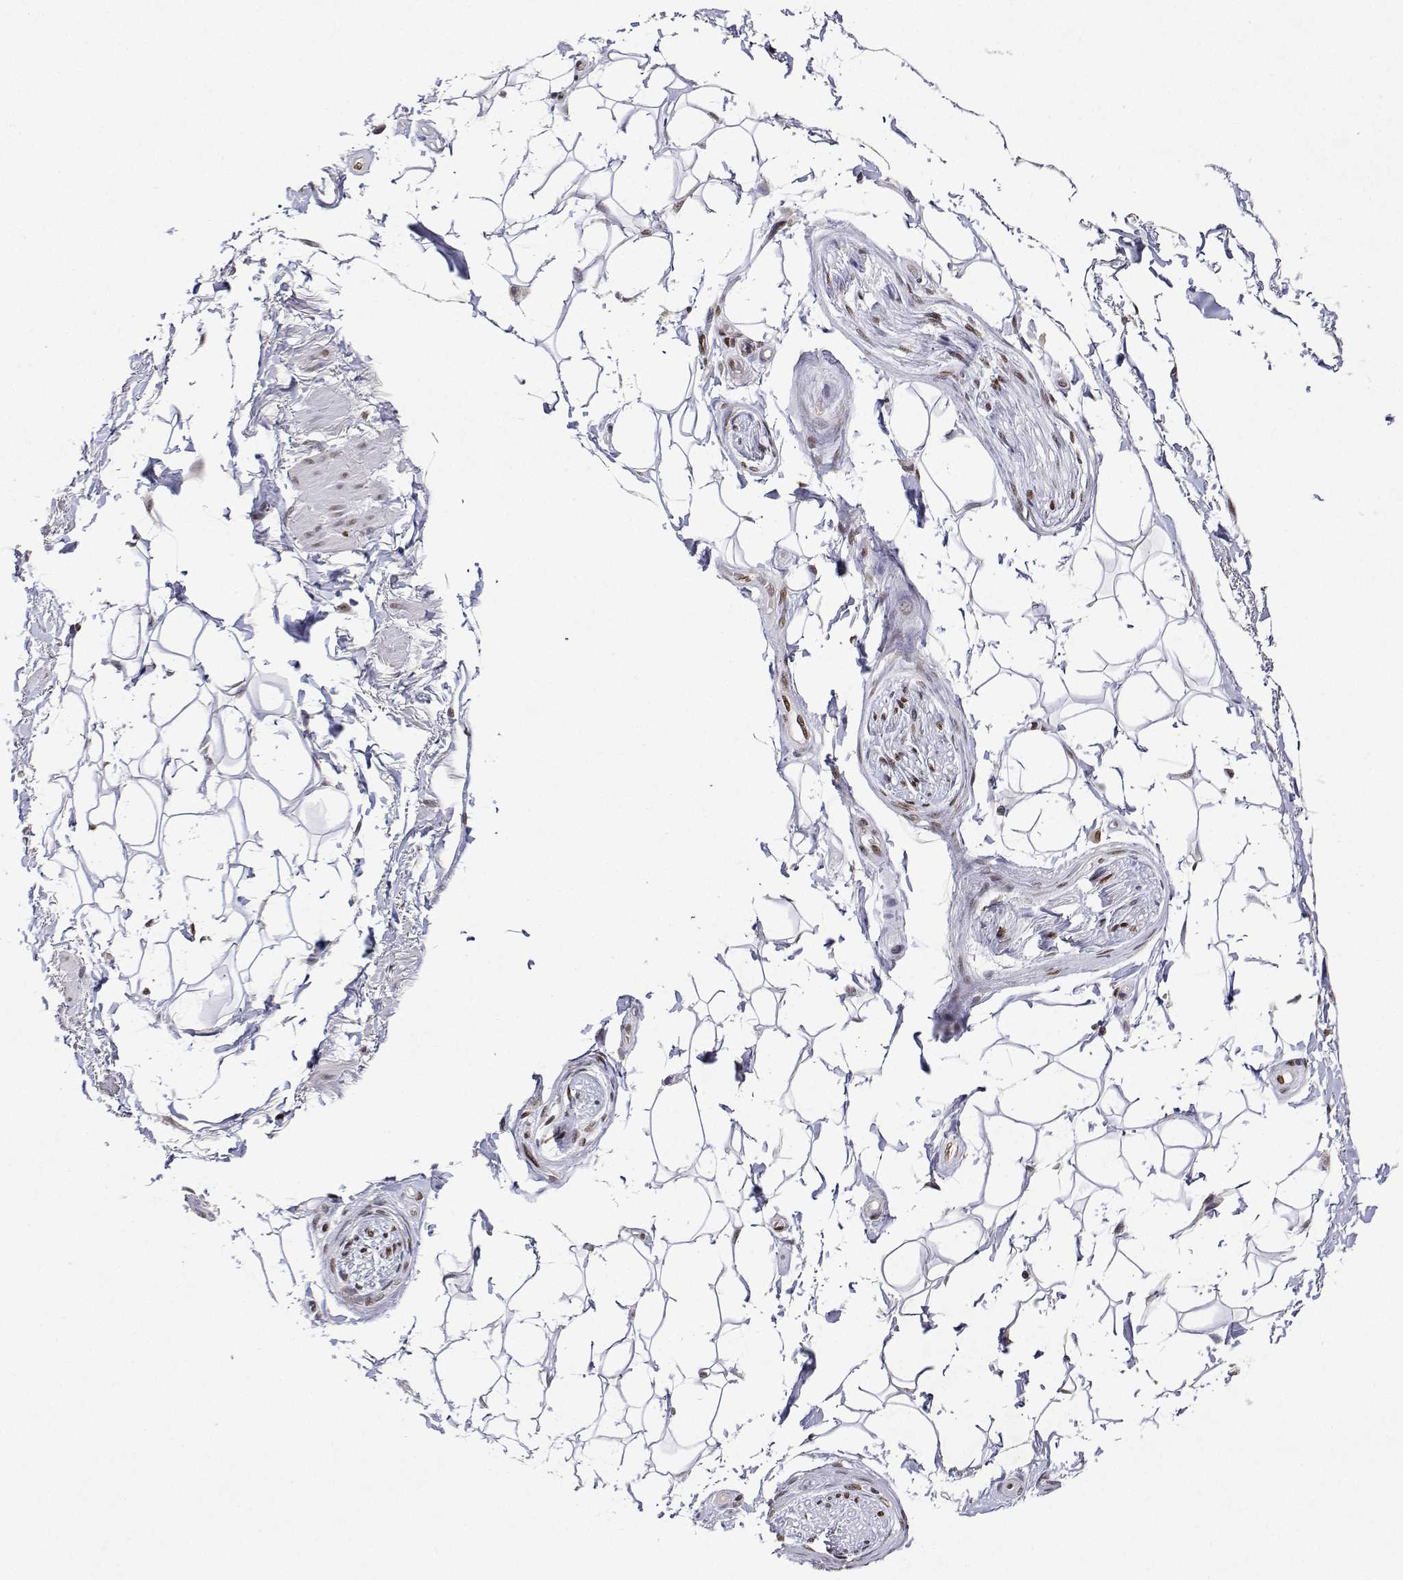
{"staining": {"intensity": "negative", "quantity": "none", "location": "none"}, "tissue": "adipose tissue", "cell_type": "Adipocytes", "image_type": "normal", "snomed": [{"axis": "morphology", "description": "Normal tissue, NOS"}, {"axis": "topography", "description": "Anal"}, {"axis": "topography", "description": "Peripheral nerve tissue"}], "caption": "An IHC photomicrograph of benign adipose tissue is shown. There is no staining in adipocytes of adipose tissue. (Brightfield microscopy of DAB (3,3'-diaminobenzidine) IHC at high magnification).", "gene": "XPC", "patient": {"sex": "male", "age": 51}}